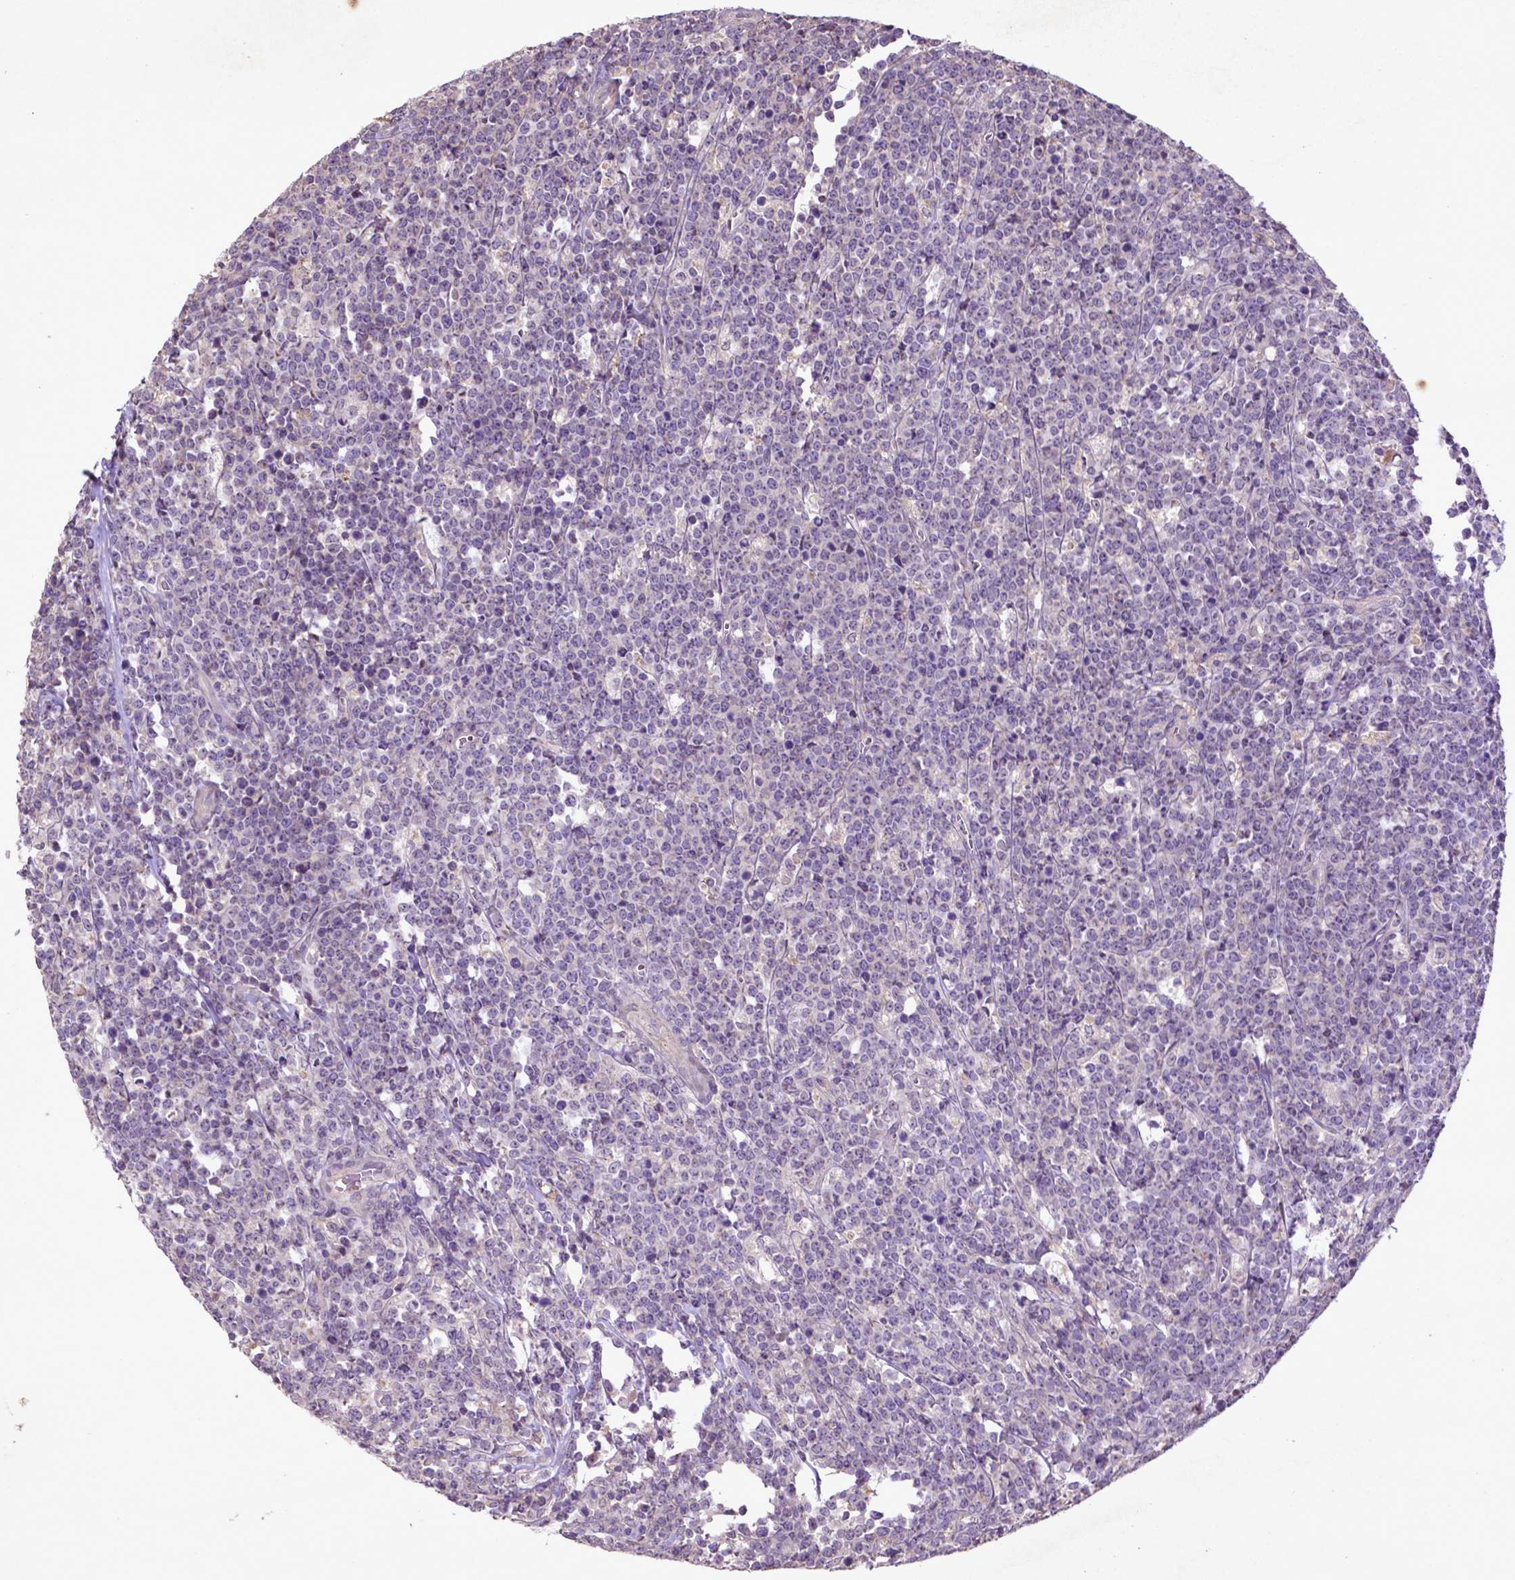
{"staining": {"intensity": "negative", "quantity": "none", "location": "none"}, "tissue": "lymphoma", "cell_type": "Tumor cells", "image_type": "cancer", "snomed": [{"axis": "morphology", "description": "Malignant lymphoma, non-Hodgkin's type, High grade"}, {"axis": "topography", "description": "Small intestine"}], "caption": "The histopathology image shows no significant staining in tumor cells of lymphoma.", "gene": "COQ2", "patient": {"sex": "female", "age": 56}}